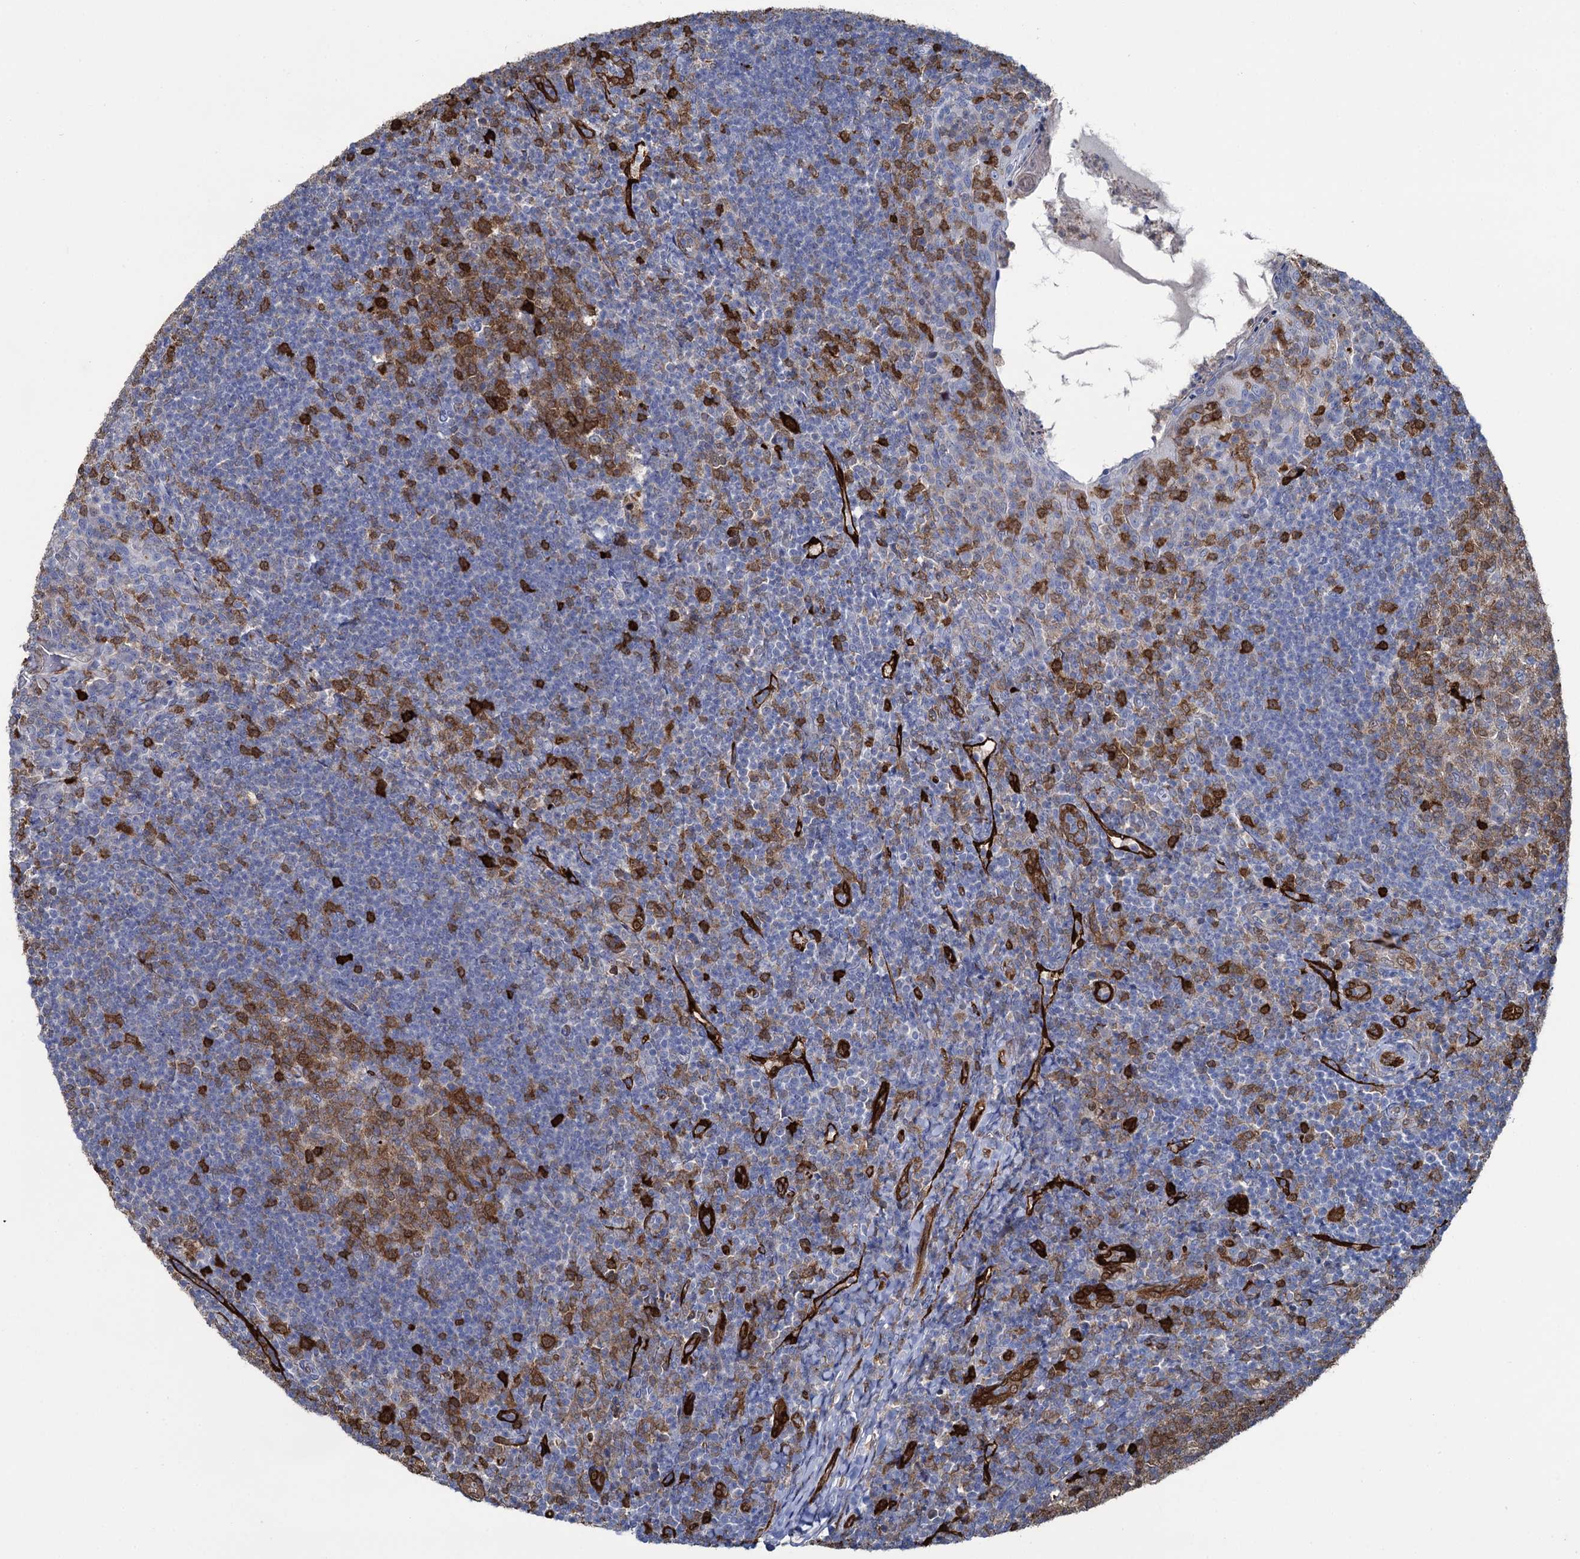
{"staining": {"intensity": "moderate", "quantity": ">75%", "location": "cytoplasmic/membranous"}, "tissue": "tonsil", "cell_type": "Germinal center cells", "image_type": "normal", "snomed": [{"axis": "morphology", "description": "Normal tissue, NOS"}, {"axis": "topography", "description": "Tonsil"}], "caption": "Human tonsil stained with a brown dye displays moderate cytoplasmic/membranous positive staining in approximately >75% of germinal center cells.", "gene": "FABP5", "patient": {"sex": "female", "age": 10}}